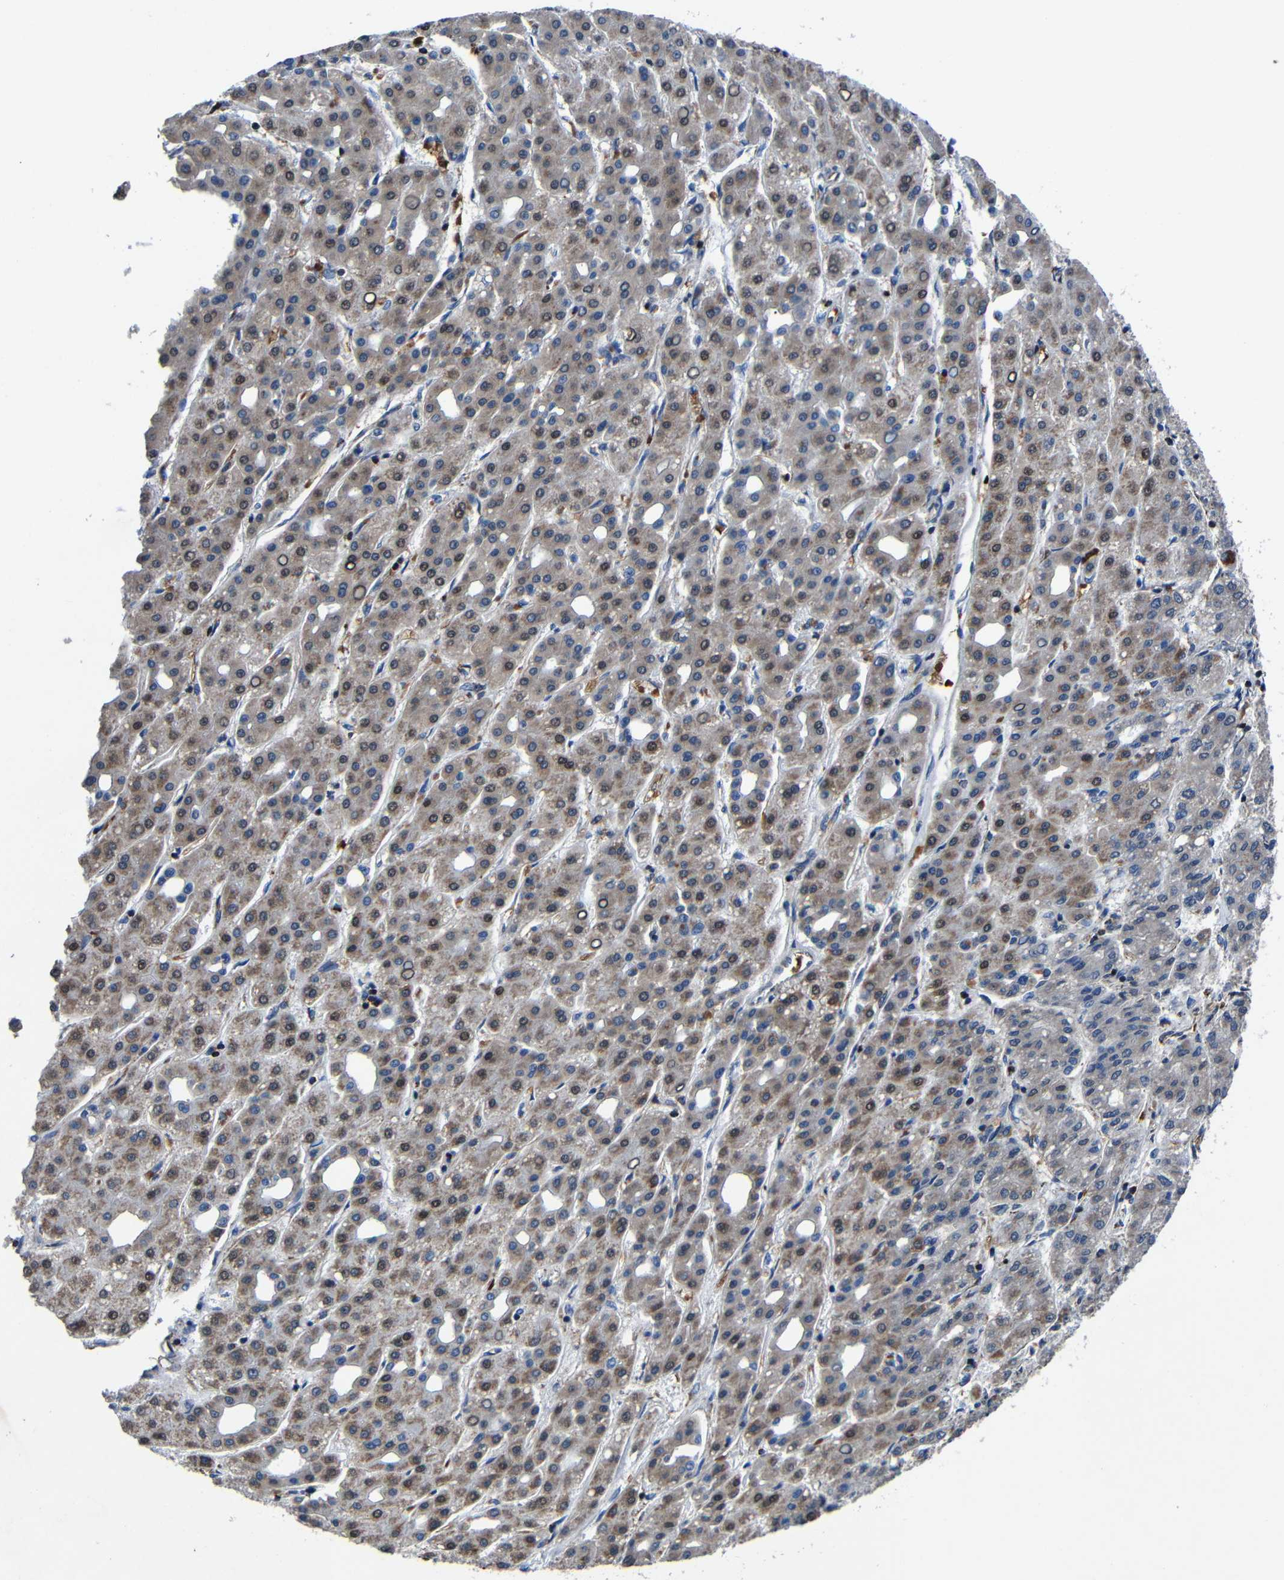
{"staining": {"intensity": "moderate", "quantity": "<25%", "location": "cytoplasmic/membranous,nuclear"}, "tissue": "liver cancer", "cell_type": "Tumor cells", "image_type": "cancer", "snomed": [{"axis": "morphology", "description": "Carcinoma, Hepatocellular, NOS"}, {"axis": "topography", "description": "Liver"}], "caption": "There is low levels of moderate cytoplasmic/membranous and nuclear positivity in tumor cells of liver hepatocellular carcinoma, as demonstrated by immunohistochemical staining (brown color).", "gene": "CA5B", "patient": {"sex": "male", "age": 65}}